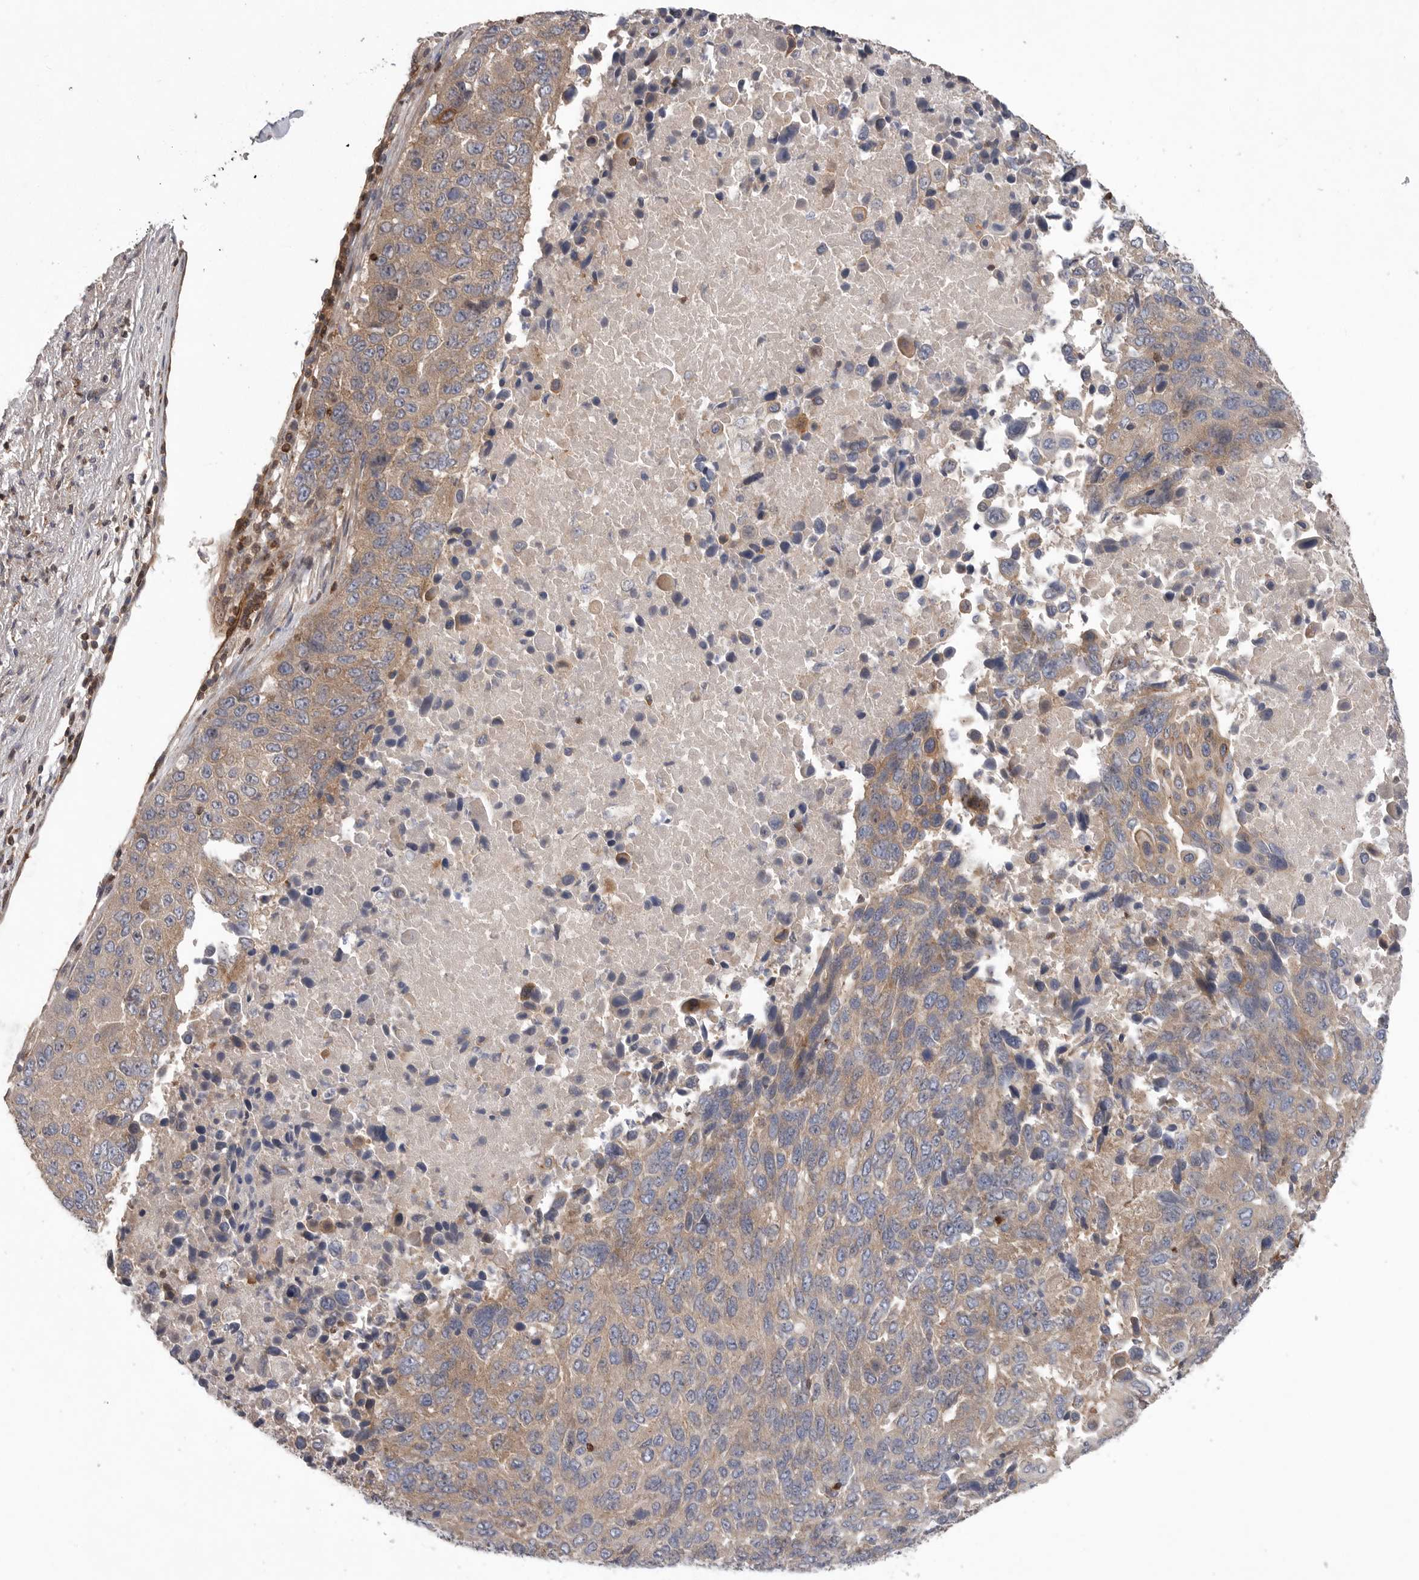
{"staining": {"intensity": "moderate", "quantity": "<25%", "location": "cytoplasmic/membranous"}, "tissue": "lung cancer", "cell_type": "Tumor cells", "image_type": "cancer", "snomed": [{"axis": "morphology", "description": "Squamous cell carcinoma, NOS"}, {"axis": "topography", "description": "Lung"}], "caption": "The histopathology image shows a brown stain indicating the presence of a protein in the cytoplasmic/membranous of tumor cells in lung squamous cell carcinoma. Ihc stains the protein of interest in brown and the nuclei are stained blue.", "gene": "PRKCH", "patient": {"sex": "male", "age": 66}}